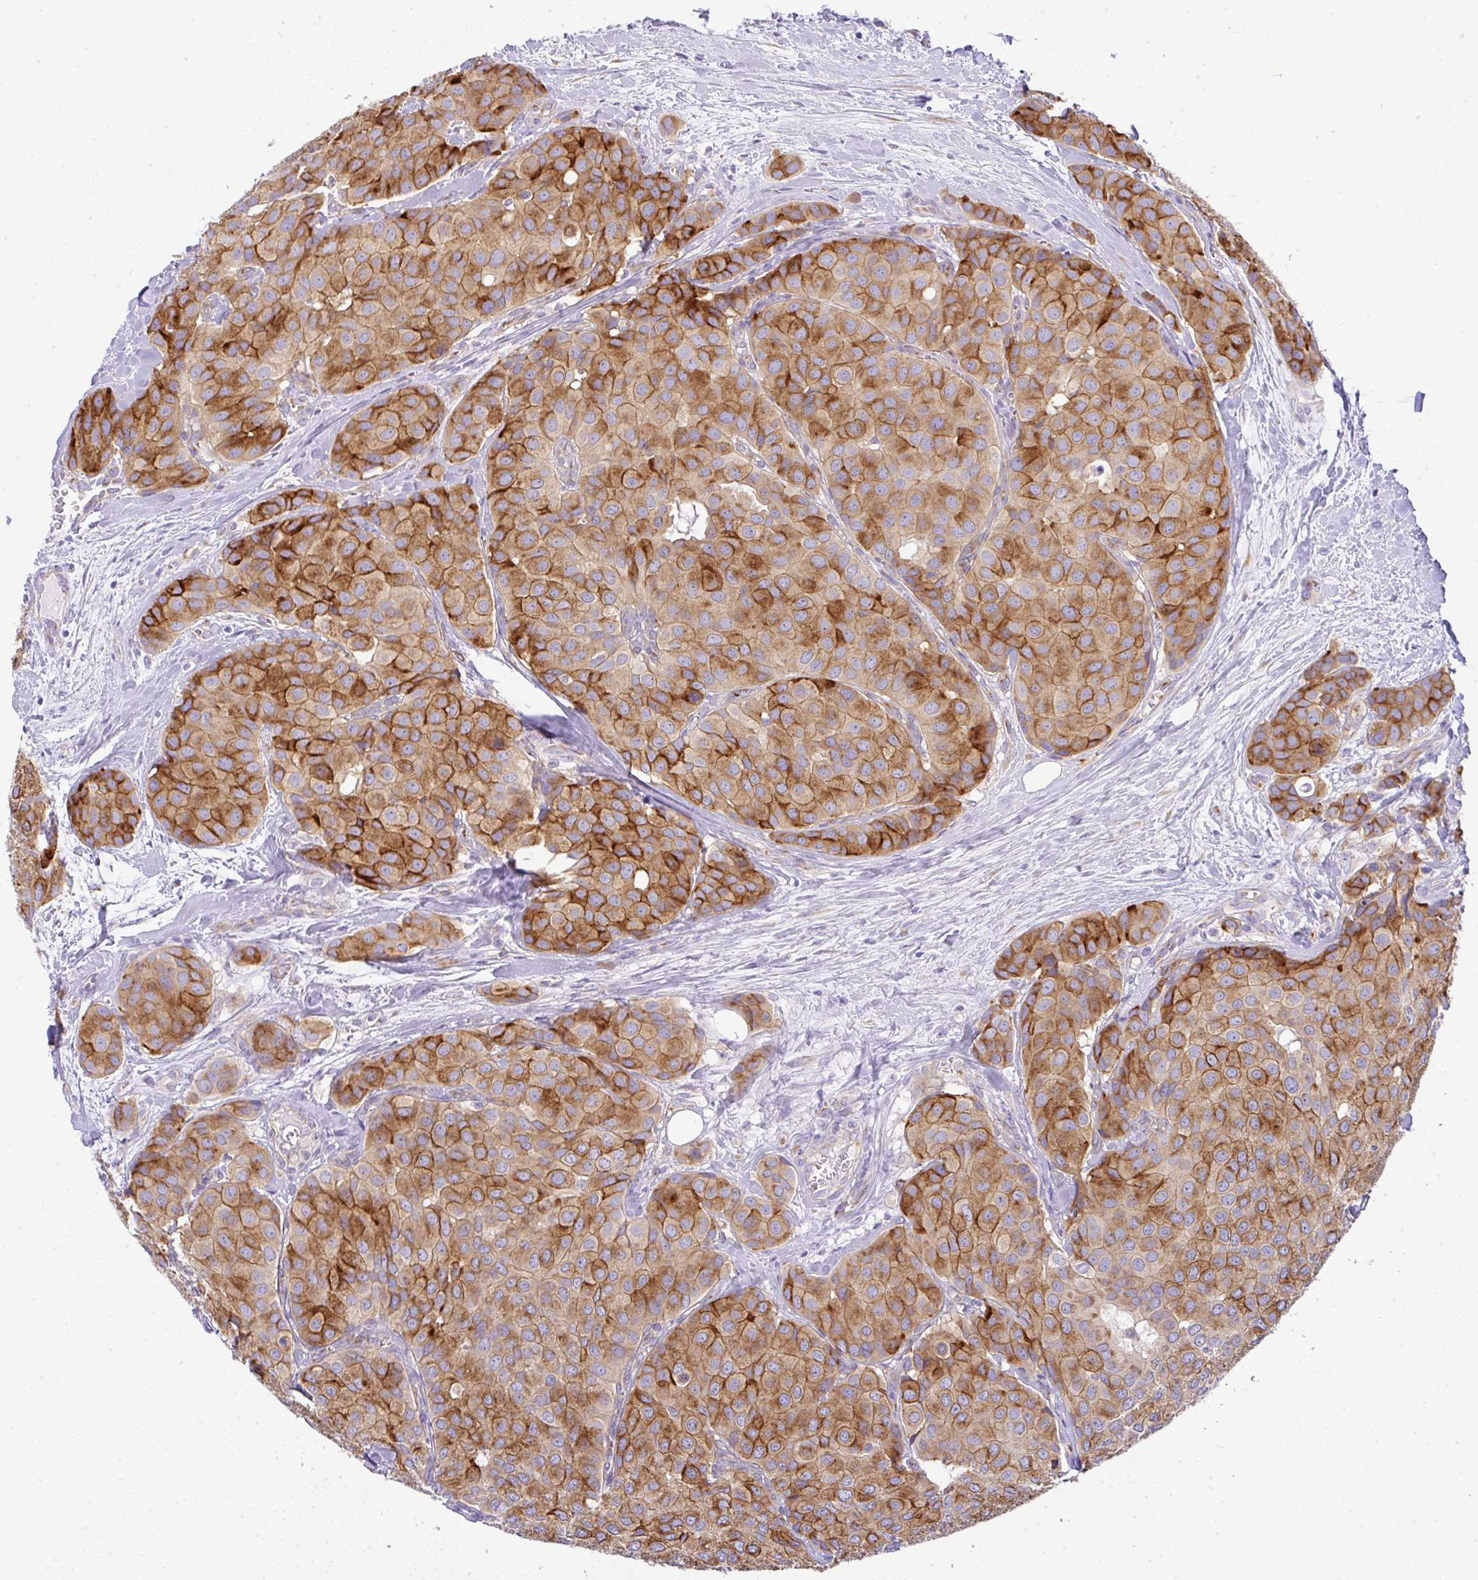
{"staining": {"intensity": "strong", "quantity": "25%-75%", "location": "cytoplasmic/membranous"}, "tissue": "breast cancer", "cell_type": "Tumor cells", "image_type": "cancer", "snomed": [{"axis": "morphology", "description": "Duct carcinoma"}, {"axis": "topography", "description": "Breast"}], "caption": "Protein expression analysis of human breast cancer reveals strong cytoplasmic/membranous expression in about 25%-75% of tumor cells.", "gene": "FAM177A1", "patient": {"sex": "female", "age": 70}}